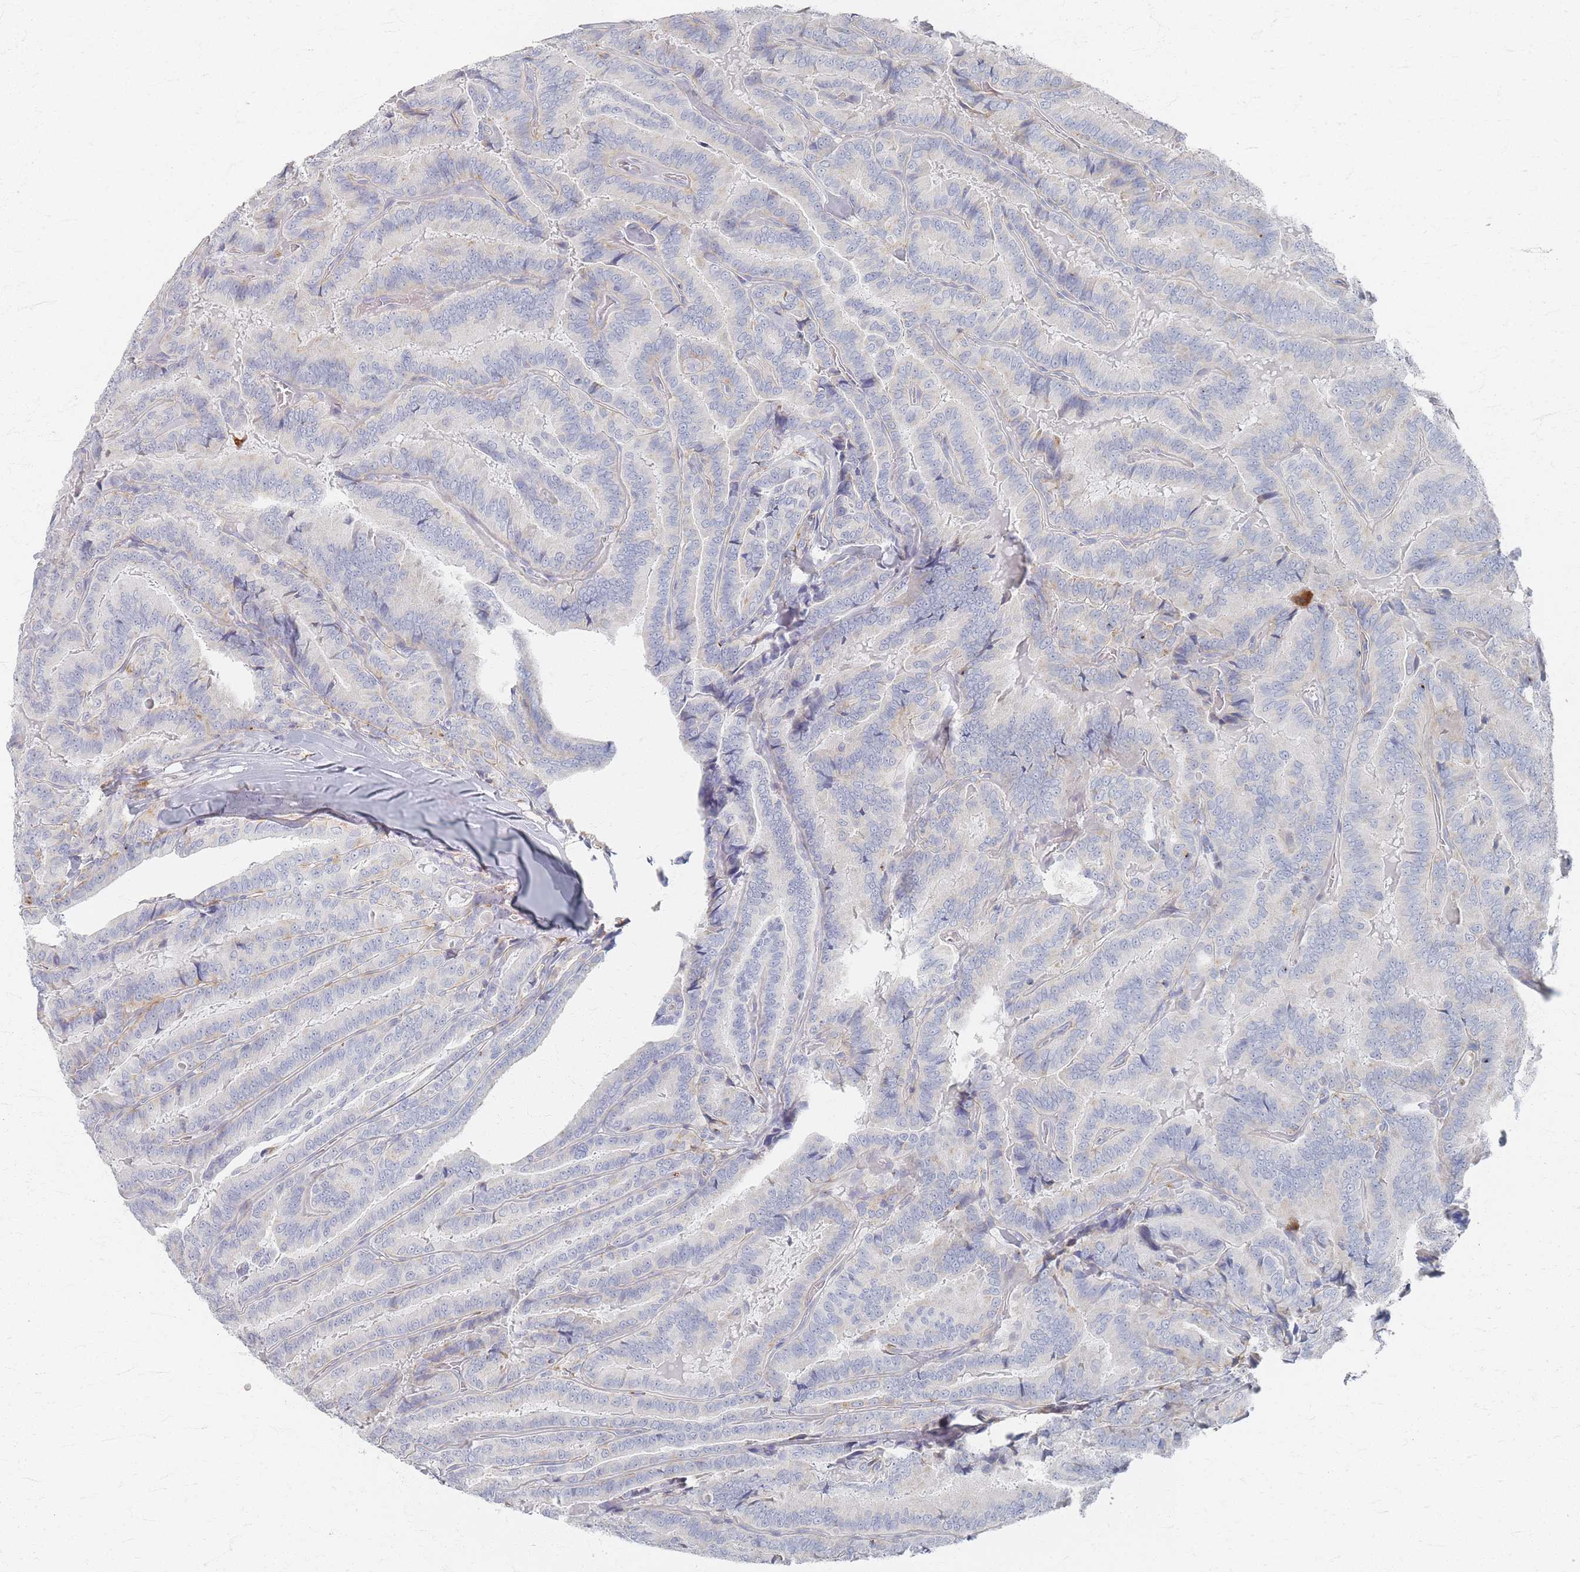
{"staining": {"intensity": "negative", "quantity": "none", "location": "none"}, "tissue": "thyroid cancer", "cell_type": "Tumor cells", "image_type": "cancer", "snomed": [{"axis": "morphology", "description": "Papillary adenocarcinoma, NOS"}, {"axis": "topography", "description": "Thyroid gland"}], "caption": "Tumor cells show no significant protein positivity in thyroid cancer (papillary adenocarcinoma).", "gene": "SLC2A11", "patient": {"sex": "male", "age": 61}}